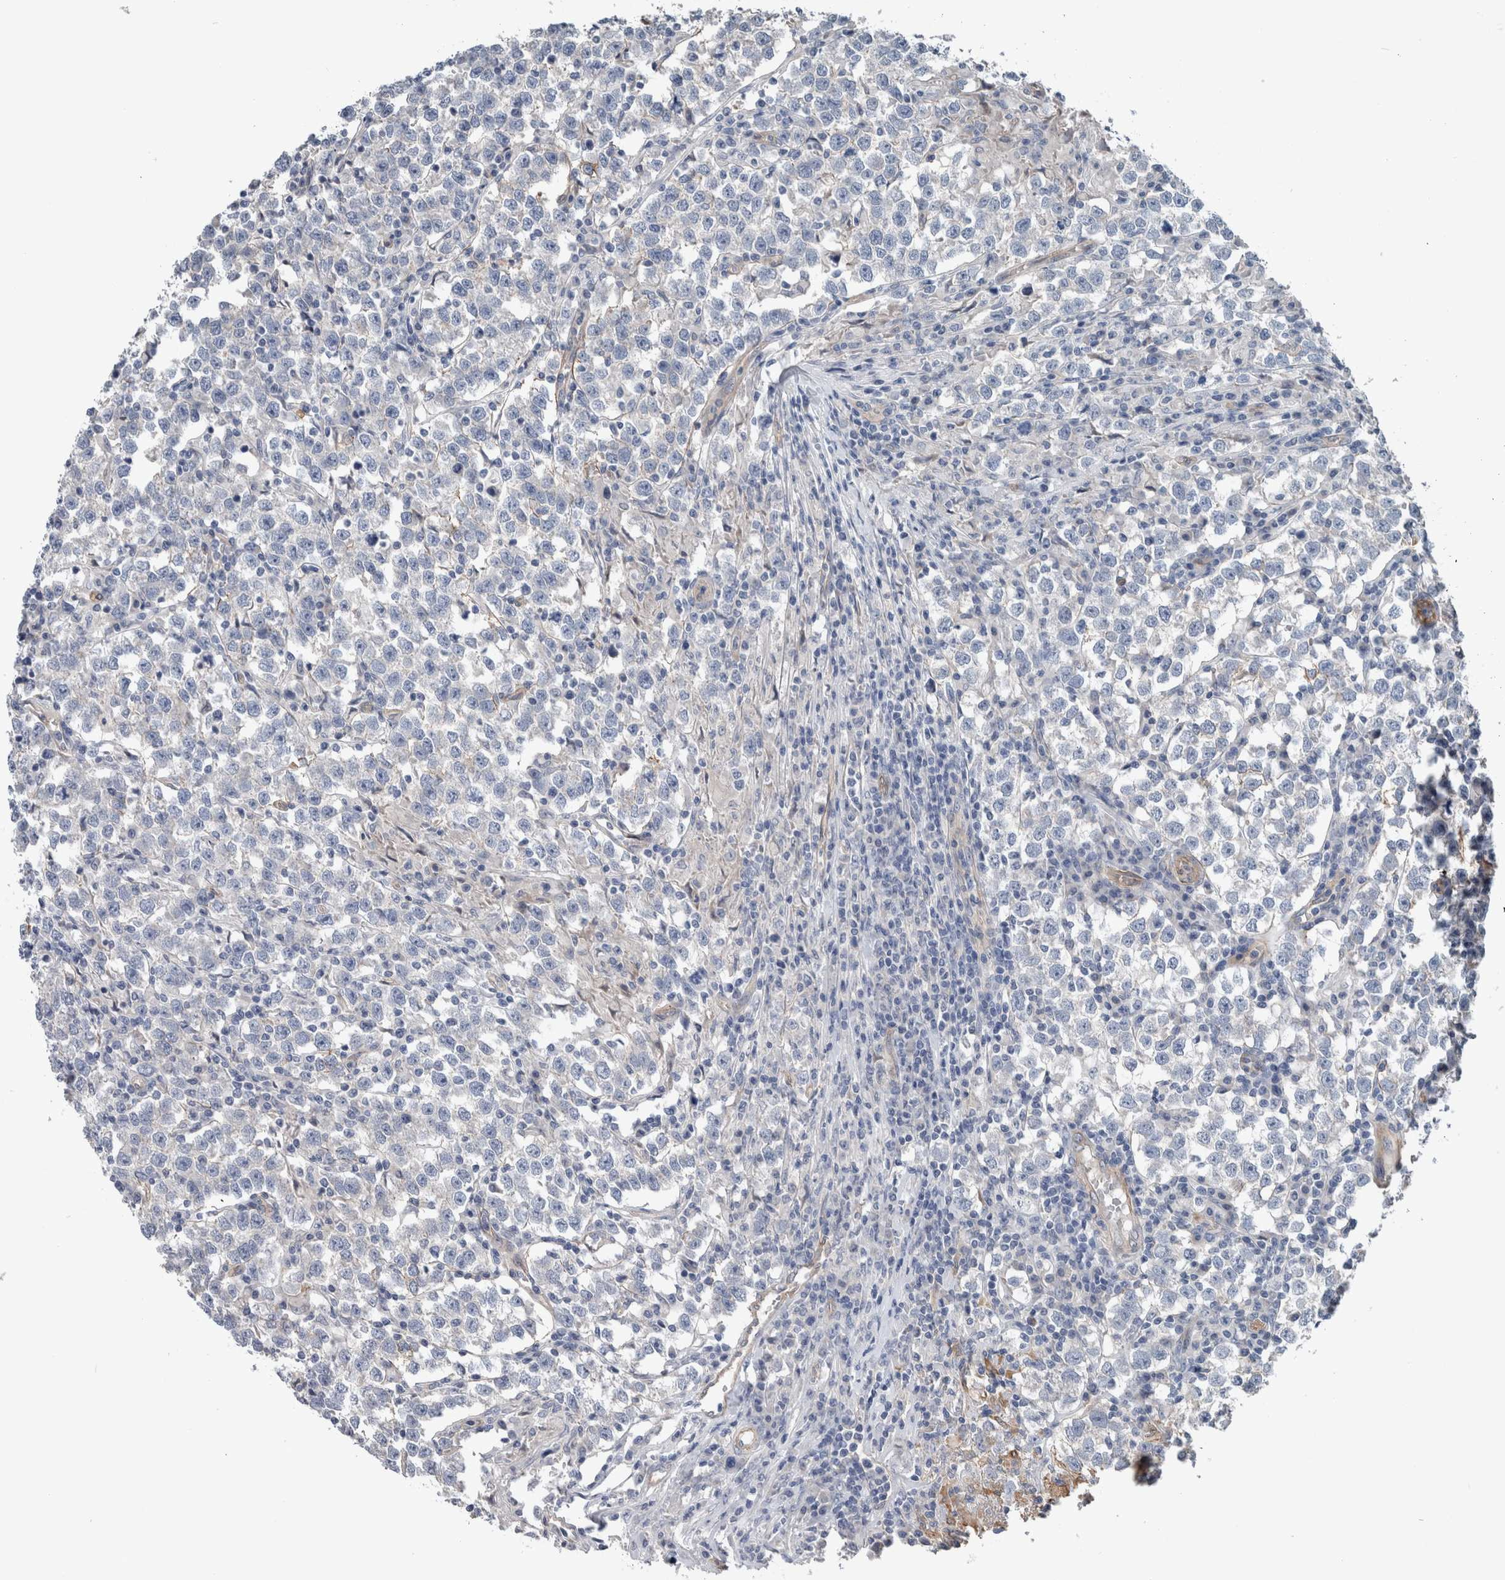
{"staining": {"intensity": "negative", "quantity": "none", "location": "none"}, "tissue": "testis cancer", "cell_type": "Tumor cells", "image_type": "cancer", "snomed": [{"axis": "morphology", "description": "Normal tissue, NOS"}, {"axis": "morphology", "description": "Seminoma, NOS"}, {"axis": "topography", "description": "Testis"}], "caption": "Immunohistochemistry (IHC) histopathology image of testis seminoma stained for a protein (brown), which shows no positivity in tumor cells.", "gene": "BCAM", "patient": {"sex": "male", "age": 43}}